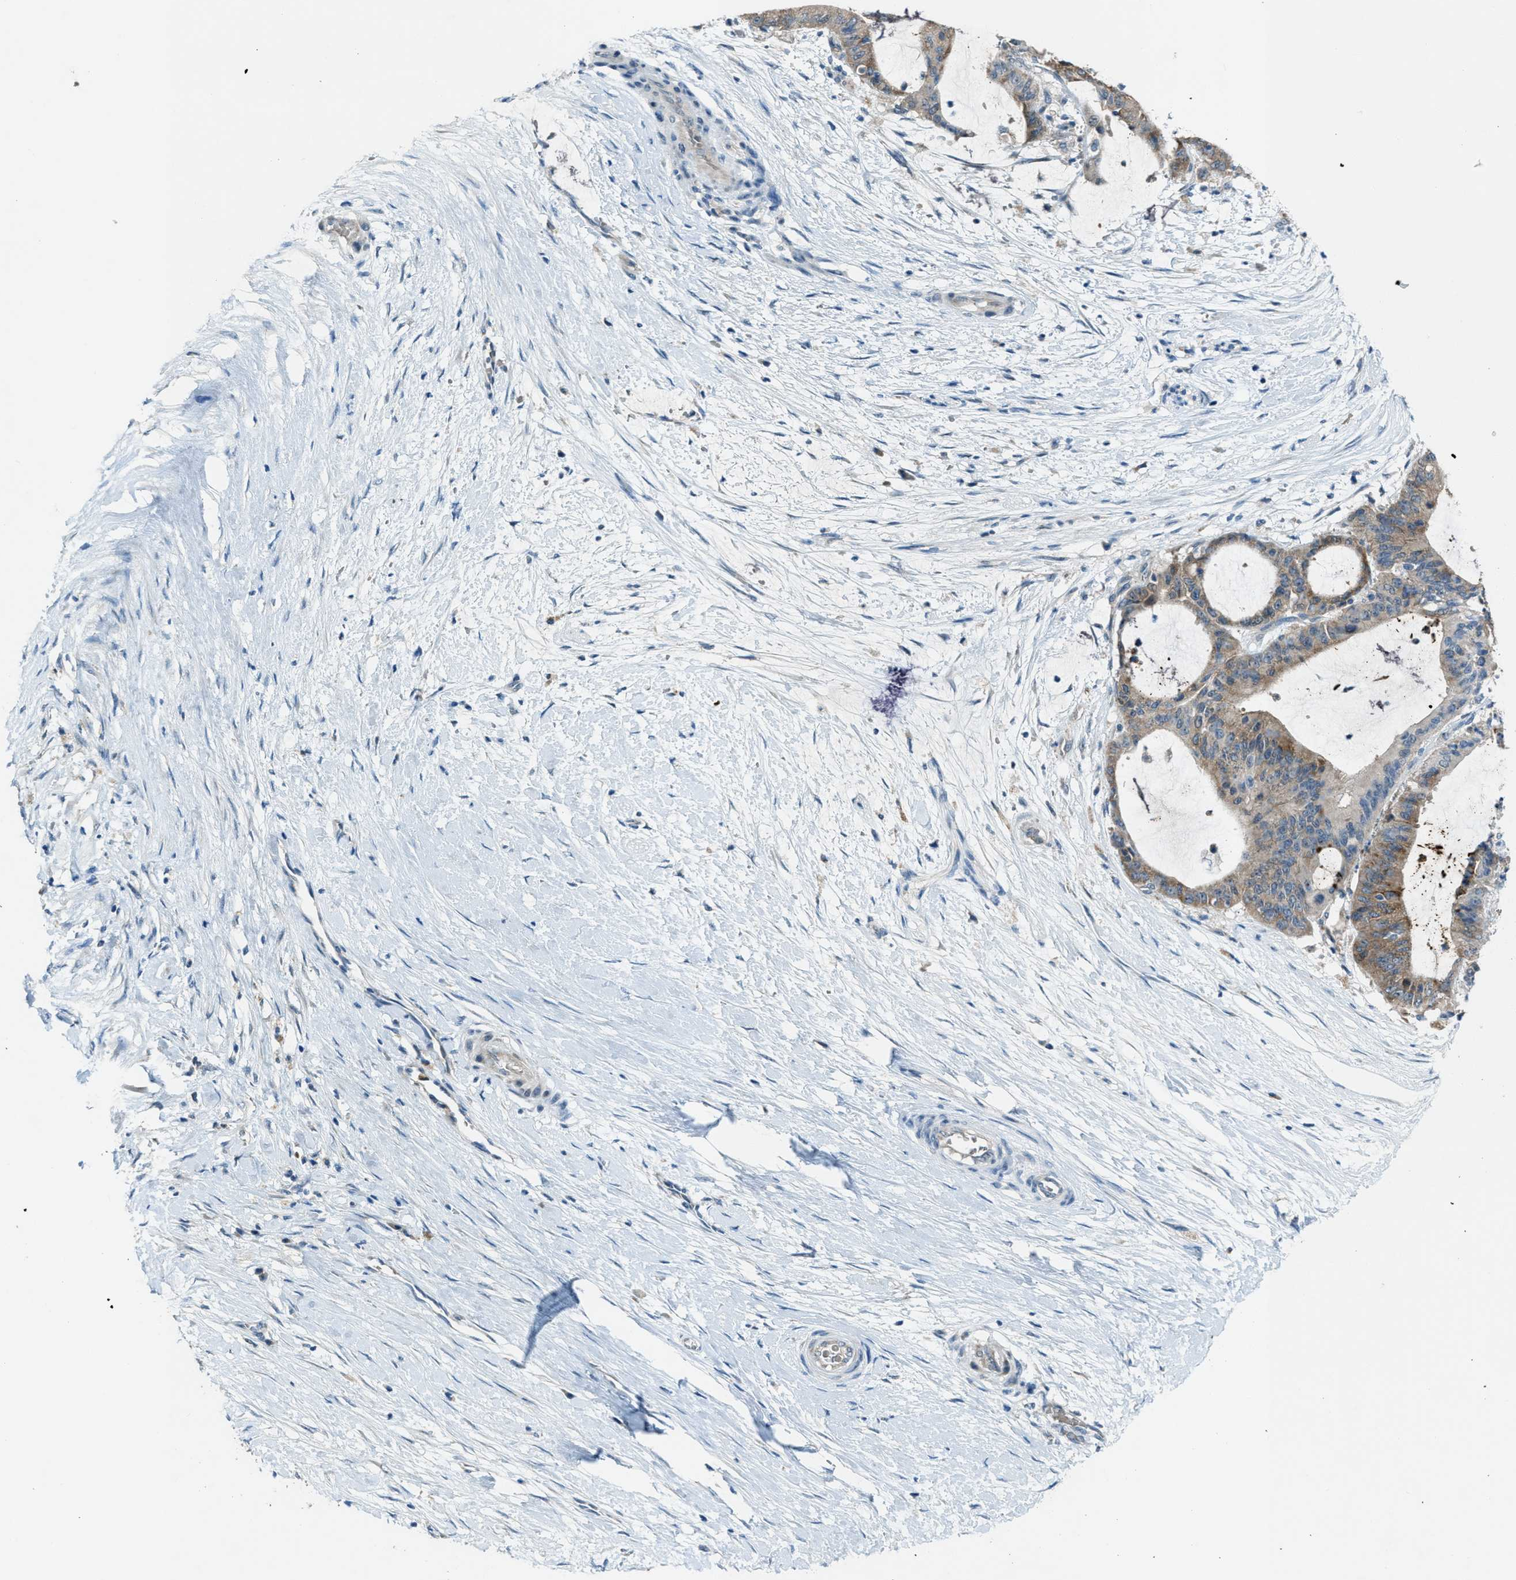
{"staining": {"intensity": "moderate", "quantity": ">75%", "location": "cytoplasmic/membranous"}, "tissue": "liver cancer", "cell_type": "Tumor cells", "image_type": "cancer", "snomed": [{"axis": "morphology", "description": "Cholangiocarcinoma"}, {"axis": "topography", "description": "Liver"}], "caption": "Liver cancer (cholangiocarcinoma) stained with DAB (3,3'-diaminobenzidine) immunohistochemistry displays medium levels of moderate cytoplasmic/membranous positivity in approximately >75% of tumor cells.", "gene": "CDON", "patient": {"sex": "female", "age": 73}}